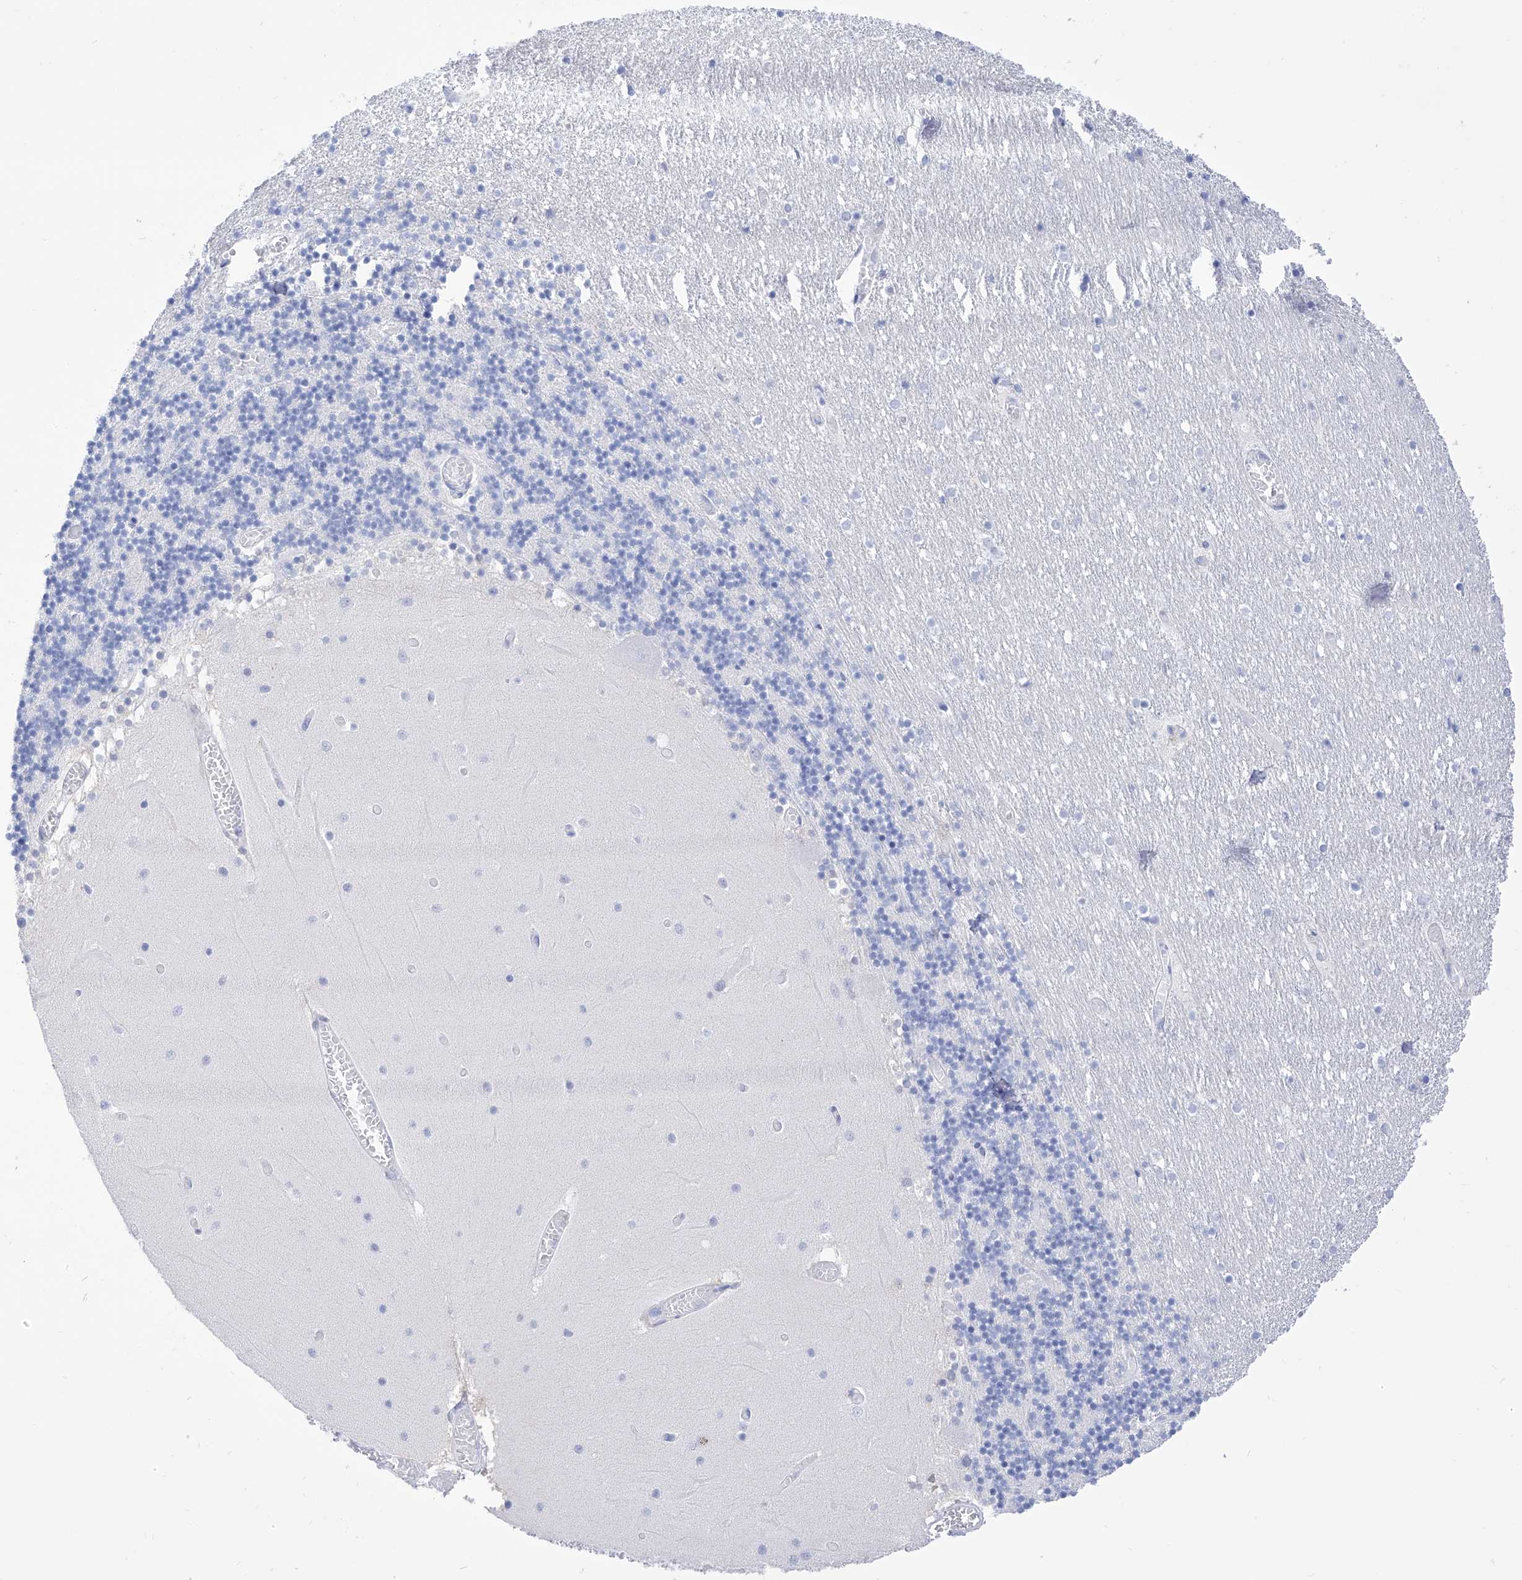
{"staining": {"intensity": "negative", "quantity": "none", "location": "none"}, "tissue": "cerebellum", "cell_type": "Cells in granular layer", "image_type": "normal", "snomed": [{"axis": "morphology", "description": "Normal tissue, NOS"}, {"axis": "topography", "description": "Cerebellum"}], "caption": "Micrograph shows no protein positivity in cells in granular layer of normal cerebellum. (DAB immunohistochemistry (IHC), high magnification).", "gene": "FLG", "patient": {"sex": "female", "age": 28}}